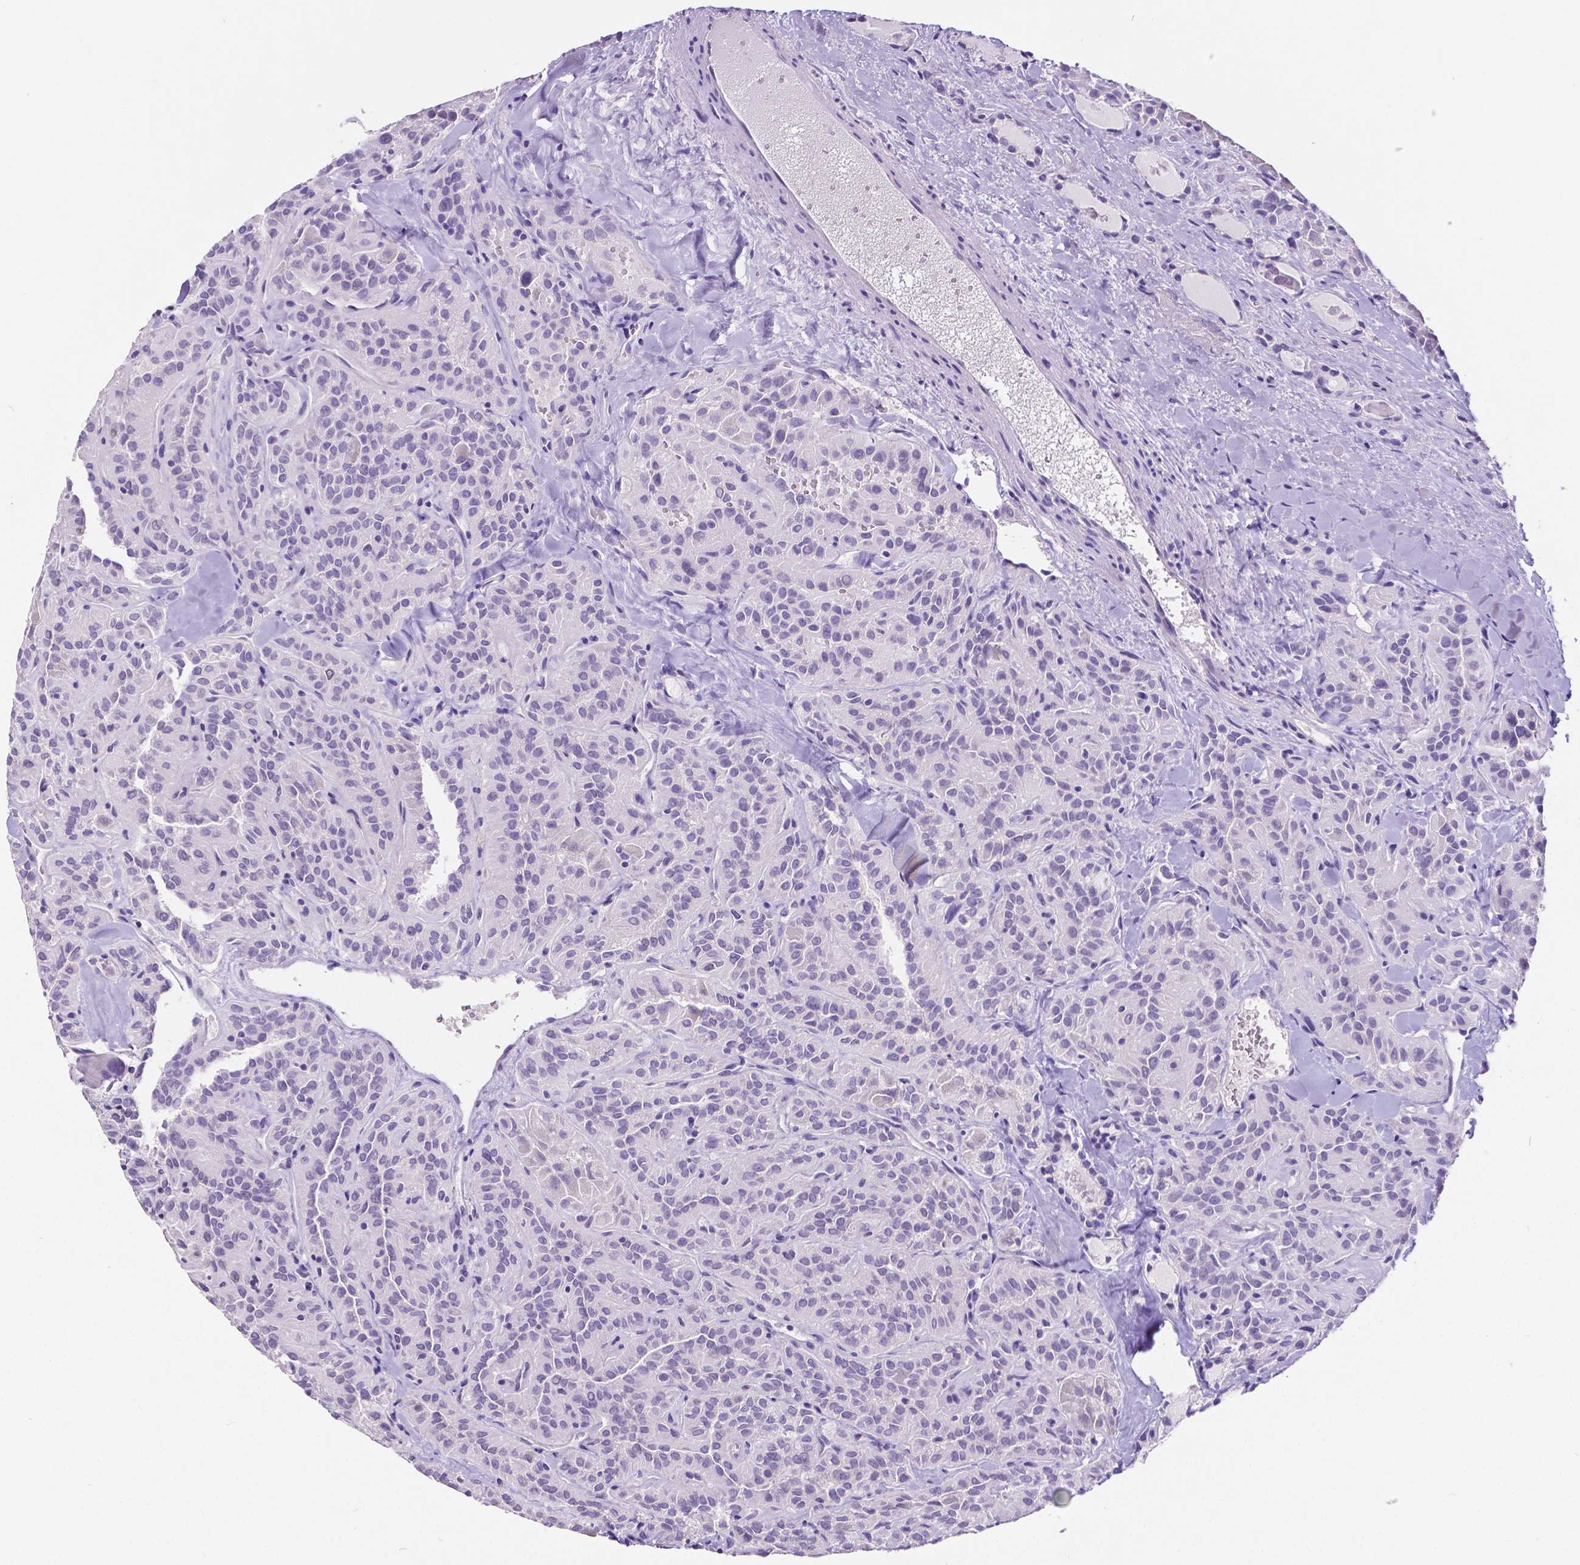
{"staining": {"intensity": "negative", "quantity": "none", "location": "none"}, "tissue": "thyroid cancer", "cell_type": "Tumor cells", "image_type": "cancer", "snomed": [{"axis": "morphology", "description": "Papillary adenocarcinoma, NOS"}, {"axis": "topography", "description": "Thyroid gland"}], "caption": "Immunohistochemical staining of human thyroid cancer reveals no significant staining in tumor cells.", "gene": "SATB2", "patient": {"sex": "female", "age": 45}}